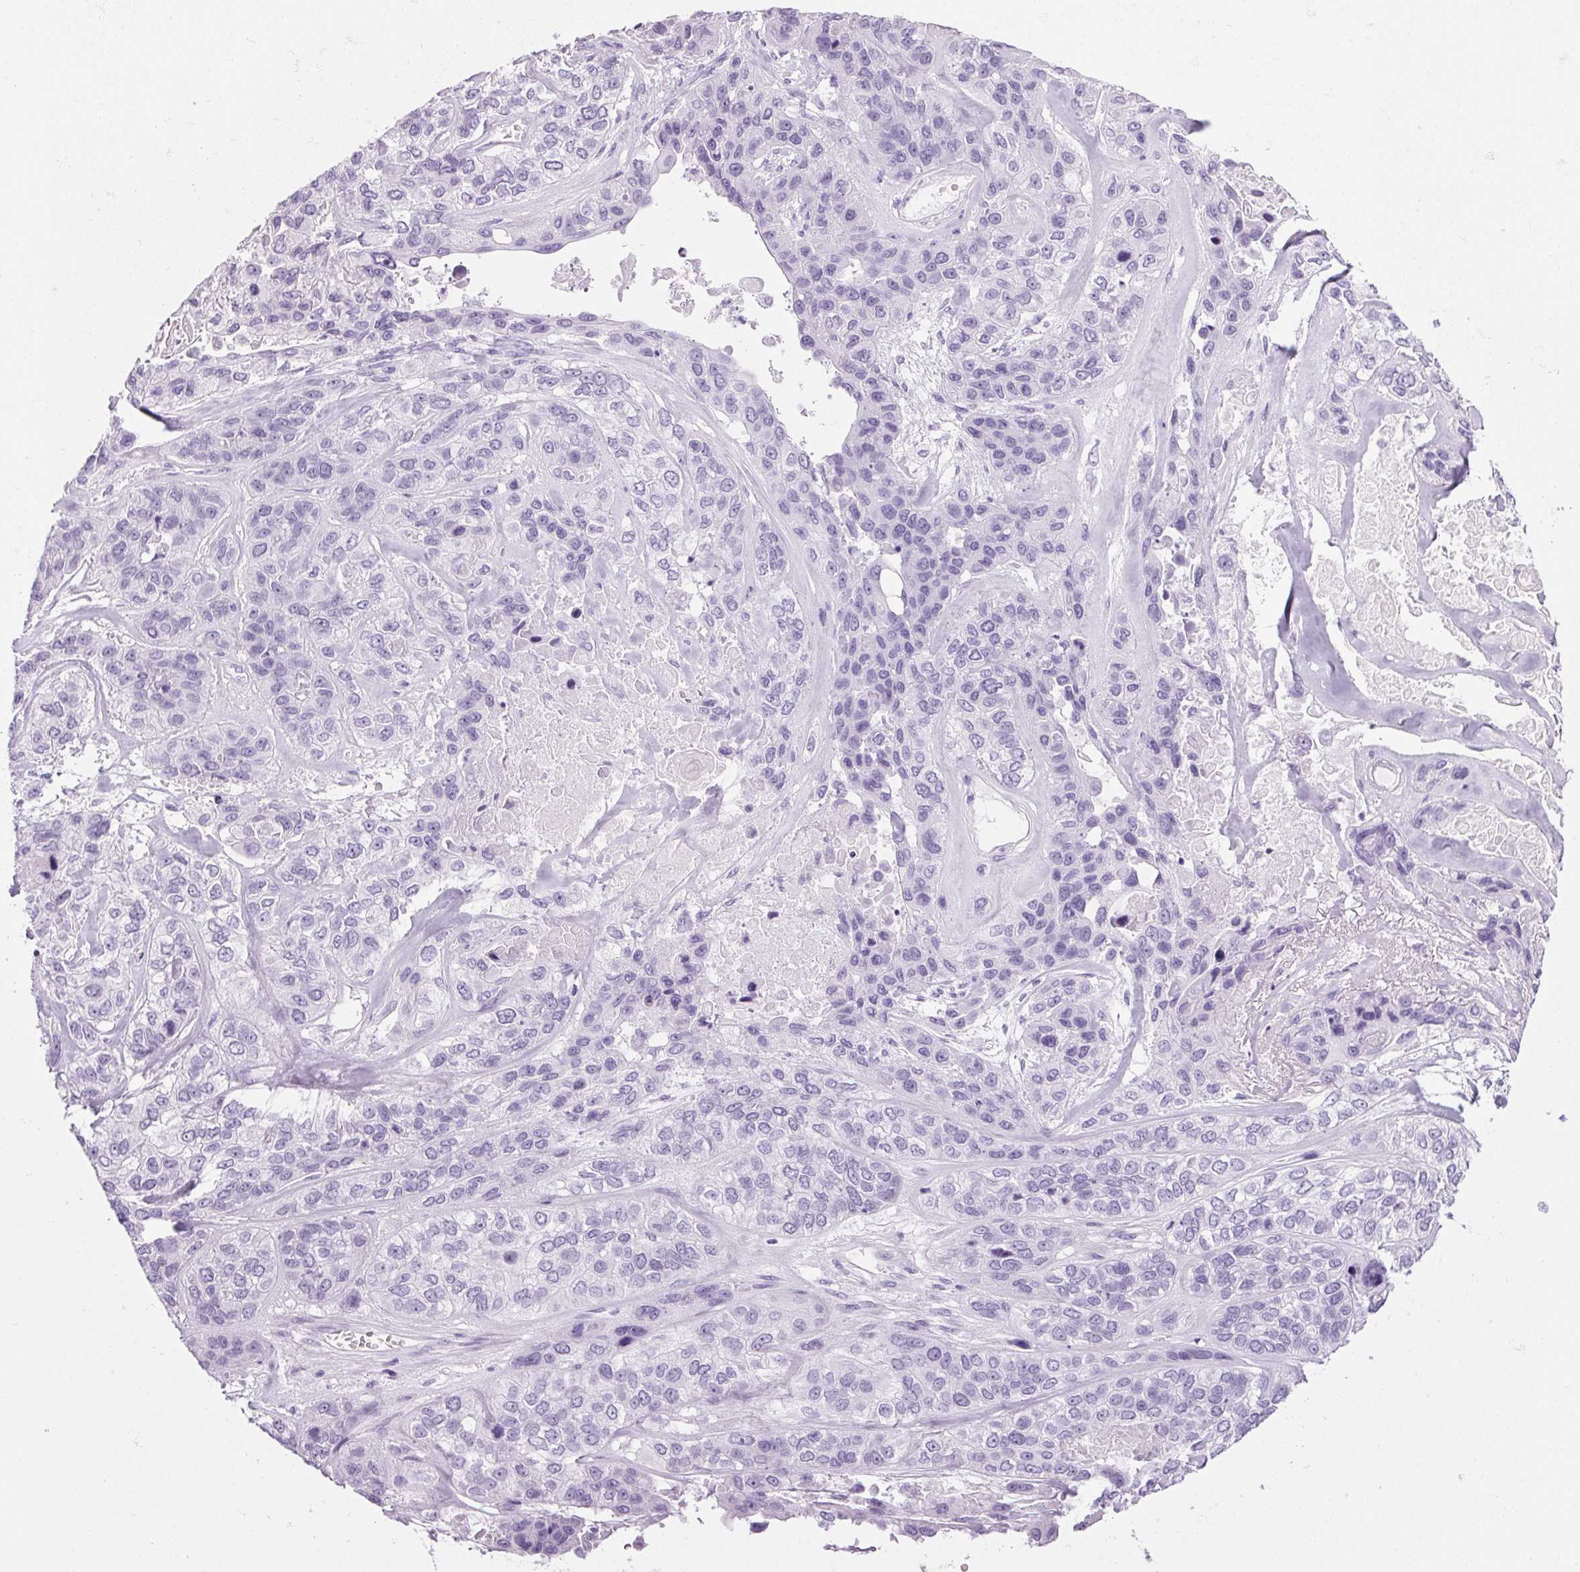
{"staining": {"intensity": "negative", "quantity": "none", "location": "none"}, "tissue": "lung cancer", "cell_type": "Tumor cells", "image_type": "cancer", "snomed": [{"axis": "morphology", "description": "Squamous cell carcinoma, NOS"}, {"axis": "topography", "description": "Lung"}], "caption": "Image shows no significant protein expression in tumor cells of lung cancer.", "gene": "PPP1R1A", "patient": {"sex": "female", "age": 70}}